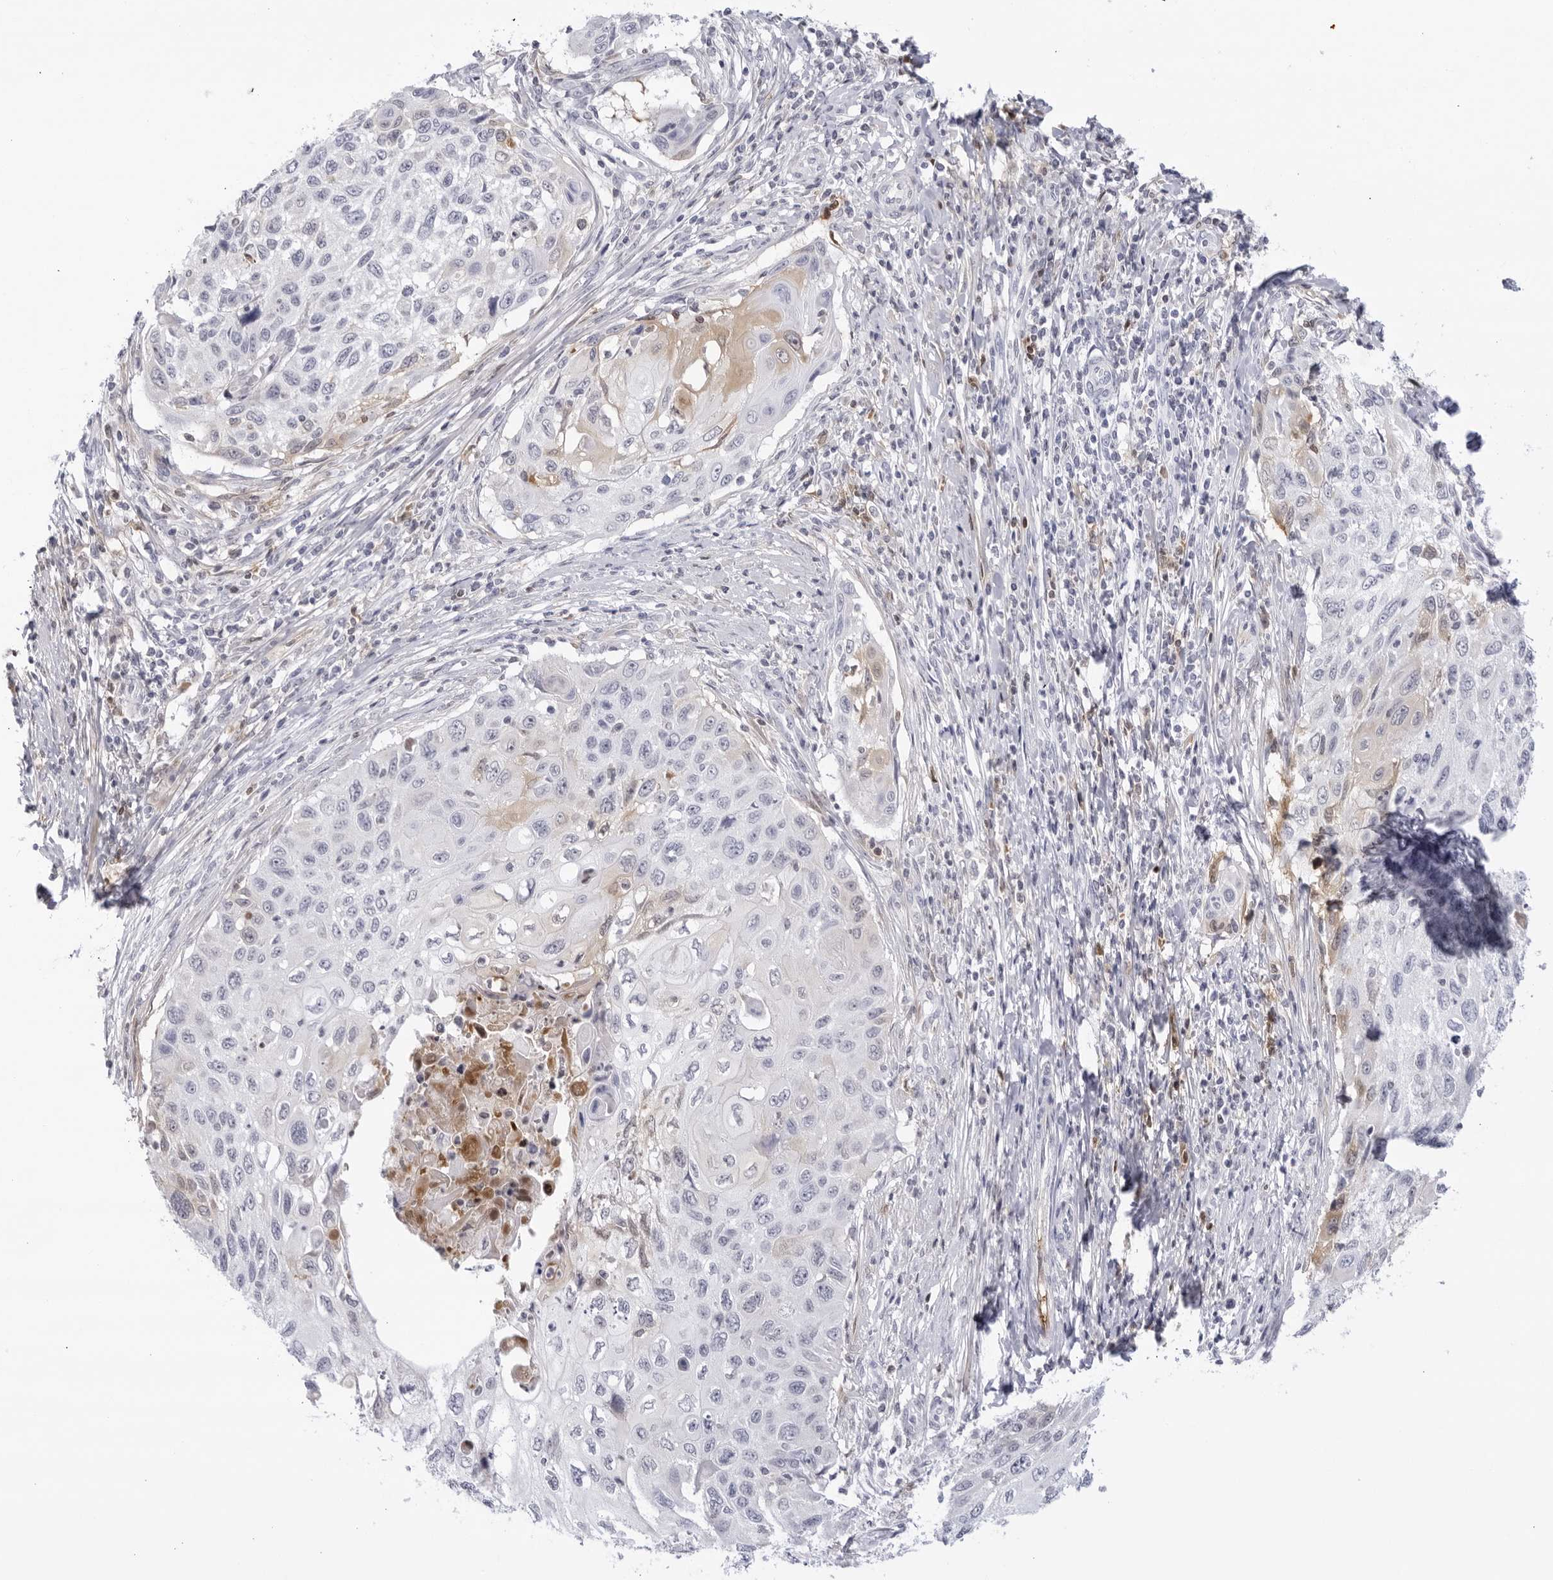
{"staining": {"intensity": "negative", "quantity": "none", "location": "none"}, "tissue": "cervical cancer", "cell_type": "Tumor cells", "image_type": "cancer", "snomed": [{"axis": "morphology", "description": "Squamous cell carcinoma, NOS"}, {"axis": "topography", "description": "Cervix"}], "caption": "Human squamous cell carcinoma (cervical) stained for a protein using IHC reveals no expression in tumor cells.", "gene": "CNBD1", "patient": {"sex": "female", "age": 70}}